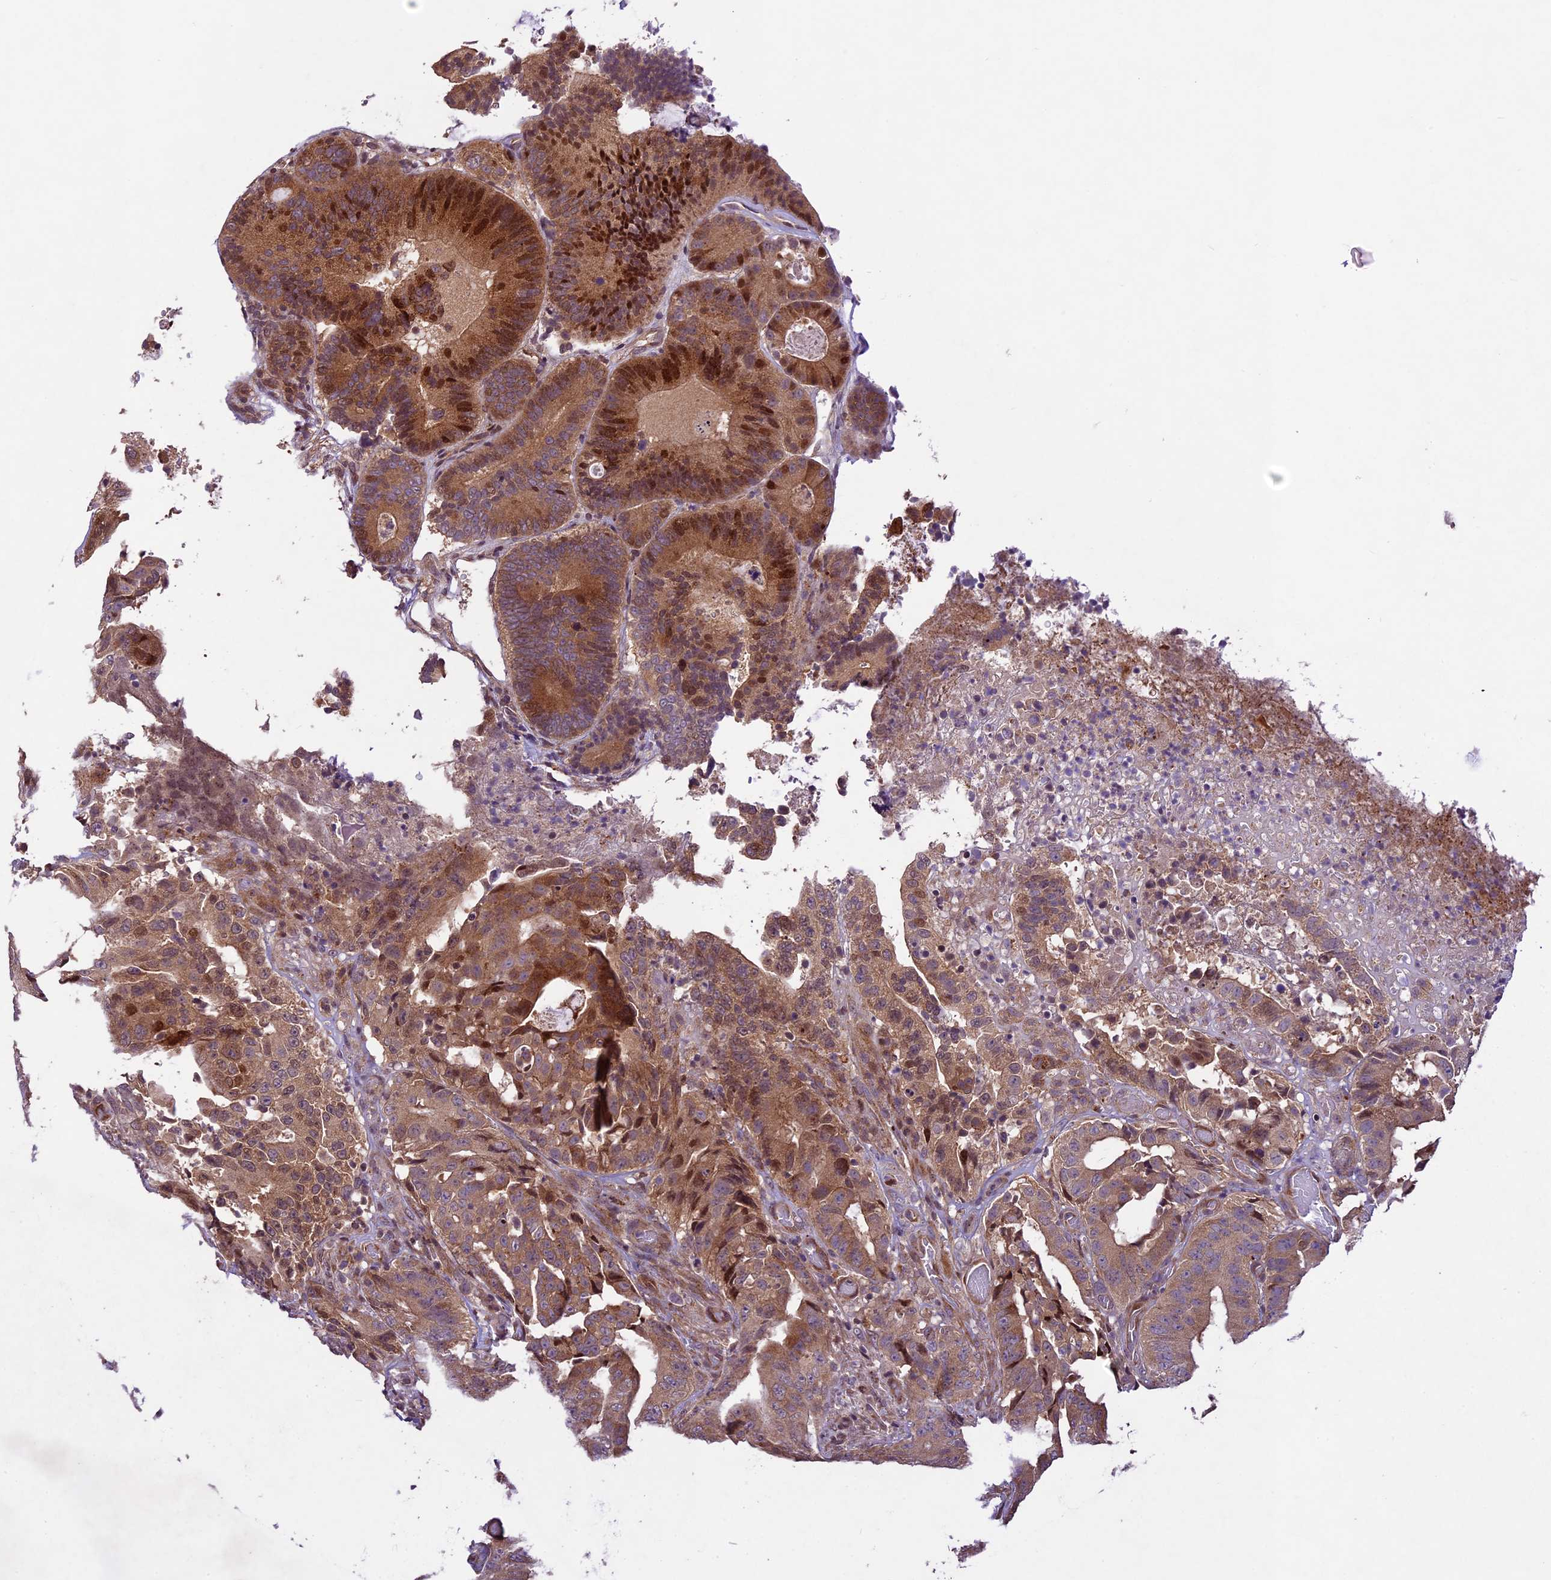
{"staining": {"intensity": "moderate", "quantity": ">75%", "location": "cytoplasmic/membranous,nuclear"}, "tissue": "colorectal cancer", "cell_type": "Tumor cells", "image_type": "cancer", "snomed": [{"axis": "morphology", "description": "Adenocarcinoma, NOS"}, {"axis": "topography", "description": "Colon"}], "caption": "This is an image of immunohistochemistry (IHC) staining of adenocarcinoma (colorectal), which shows moderate positivity in the cytoplasmic/membranous and nuclear of tumor cells.", "gene": "CCSER1", "patient": {"sex": "male", "age": 83}}